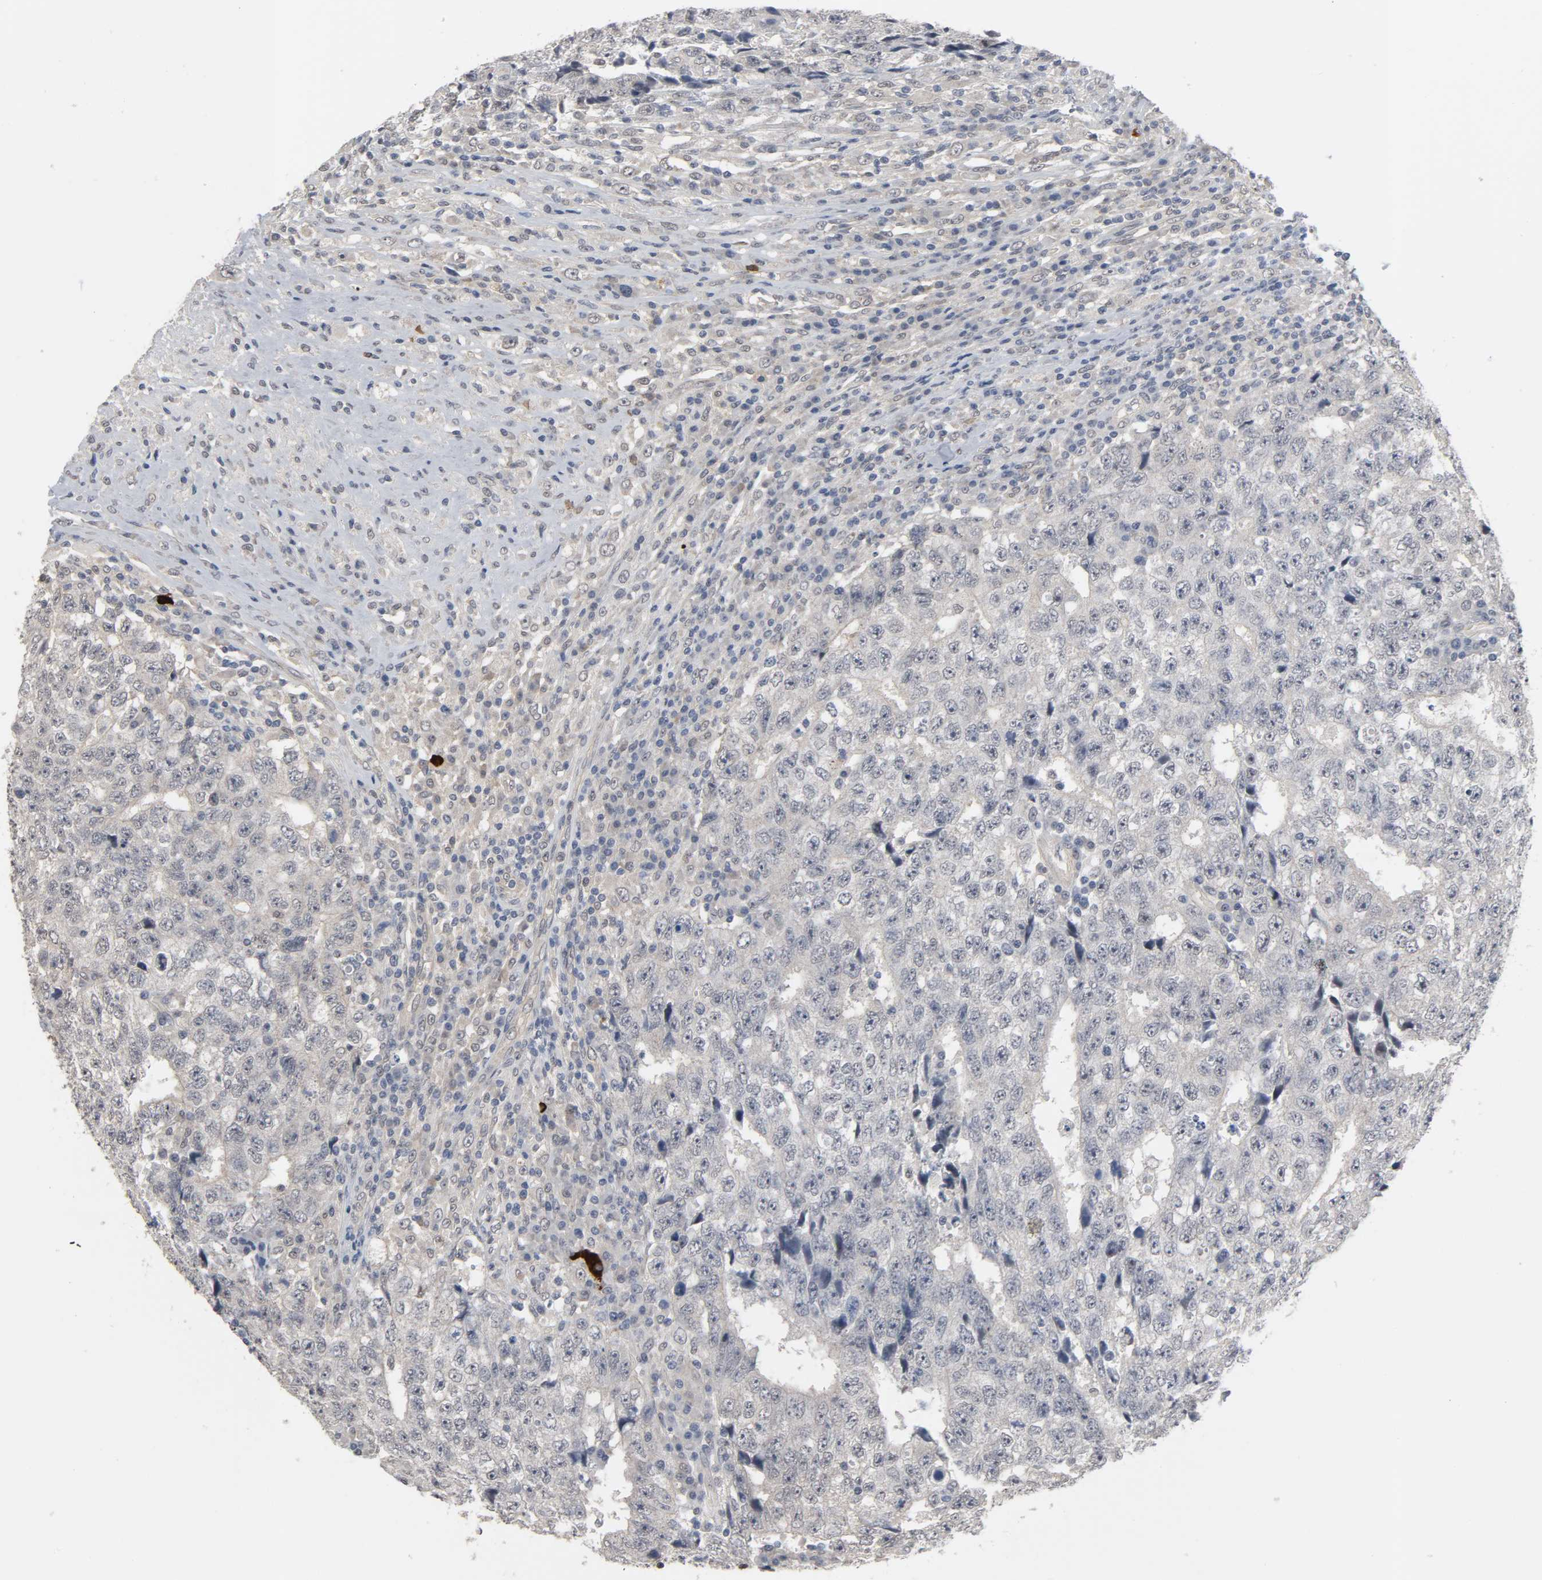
{"staining": {"intensity": "negative", "quantity": "none", "location": "none"}, "tissue": "testis cancer", "cell_type": "Tumor cells", "image_type": "cancer", "snomed": [{"axis": "morphology", "description": "Necrosis, NOS"}, {"axis": "morphology", "description": "Carcinoma, Embryonal, NOS"}, {"axis": "topography", "description": "Testis"}], "caption": "Tumor cells show no significant positivity in testis cancer (embryonal carcinoma).", "gene": "ACSS2", "patient": {"sex": "male", "age": 19}}